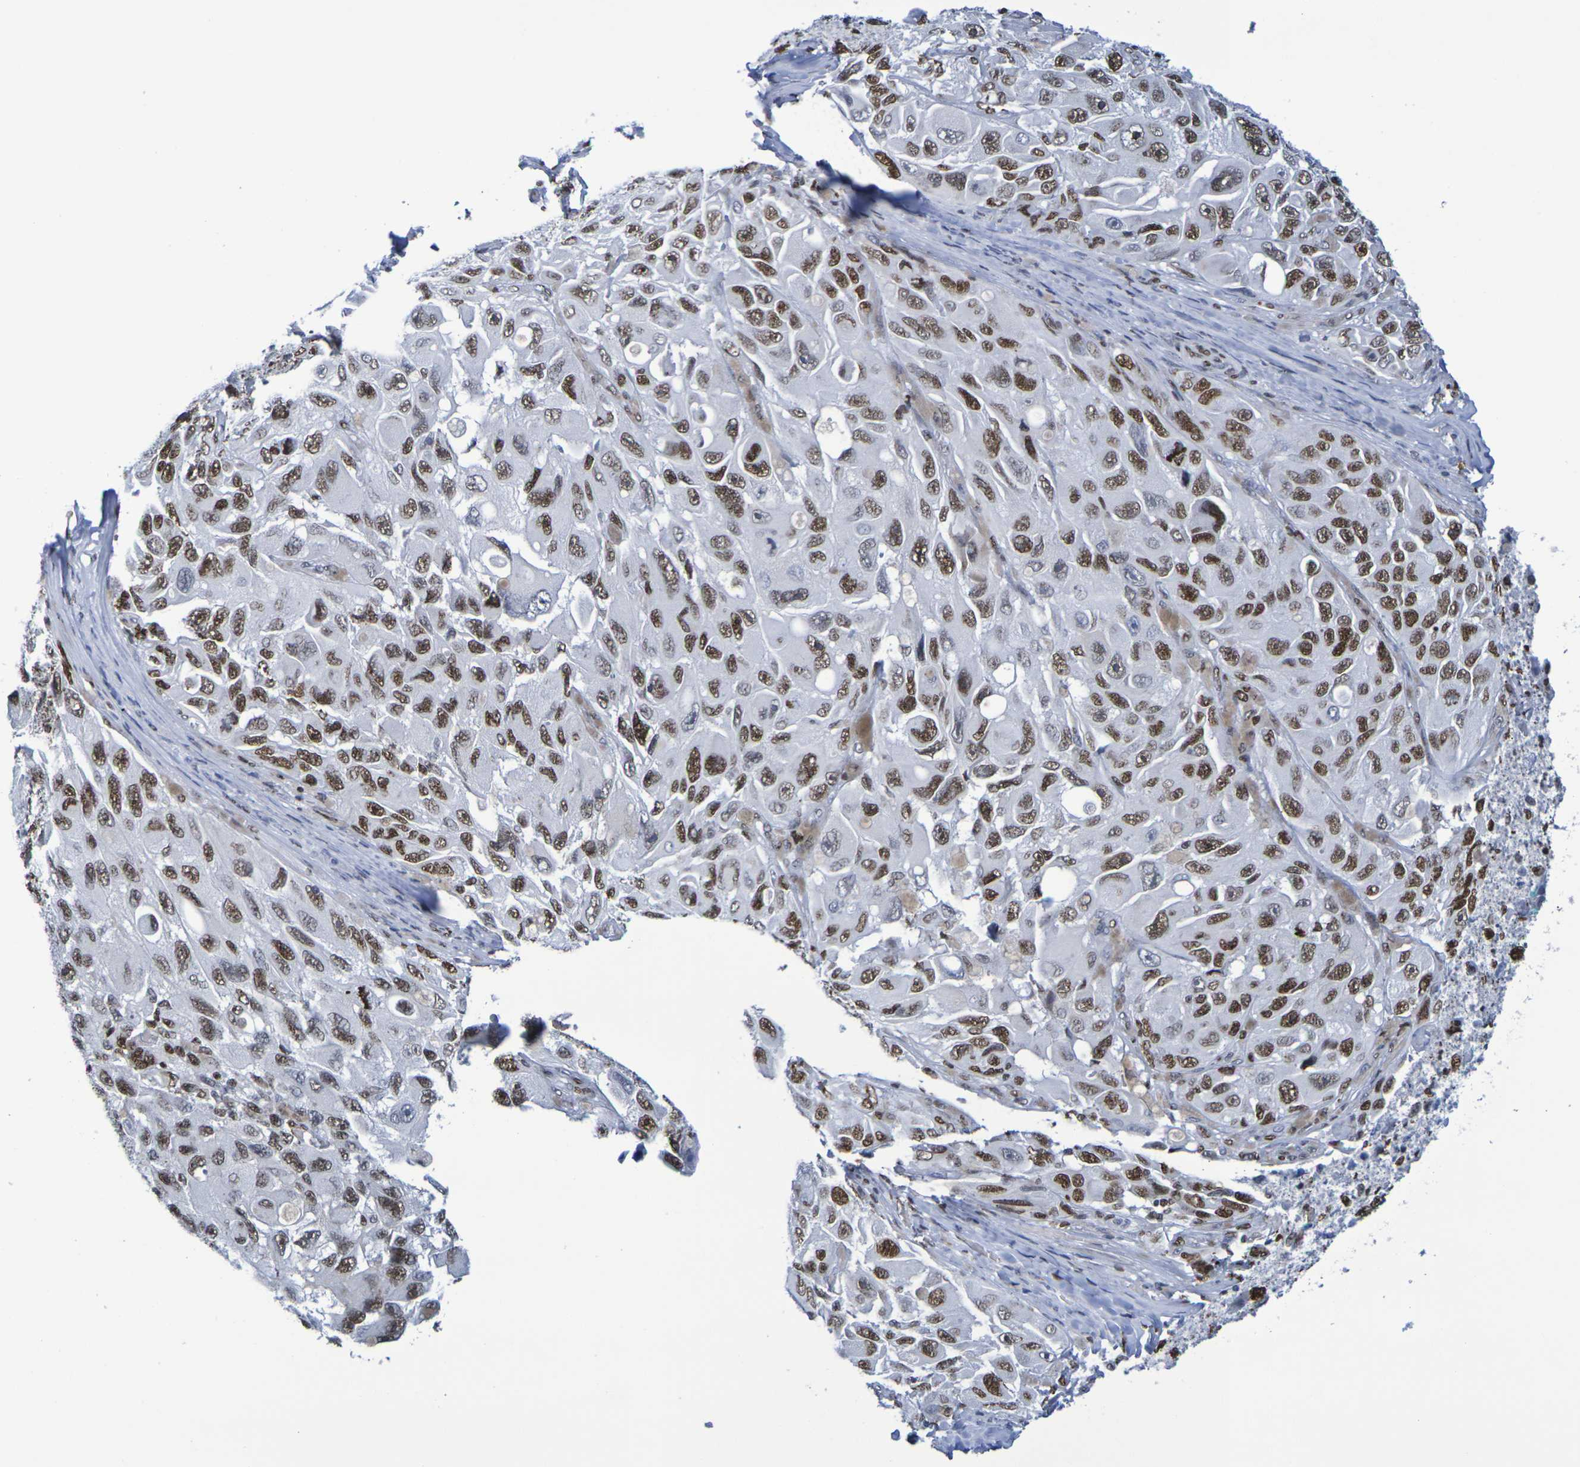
{"staining": {"intensity": "strong", "quantity": ">75%", "location": "nuclear"}, "tissue": "melanoma", "cell_type": "Tumor cells", "image_type": "cancer", "snomed": [{"axis": "morphology", "description": "Malignant melanoma, NOS"}, {"axis": "topography", "description": "Skin"}], "caption": "The image demonstrates immunohistochemical staining of melanoma. There is strong nuclear expression is seen in about >75% of tumor cells.", "gene": "H1-5", "patient": {"sex": "female", "age": 73}}